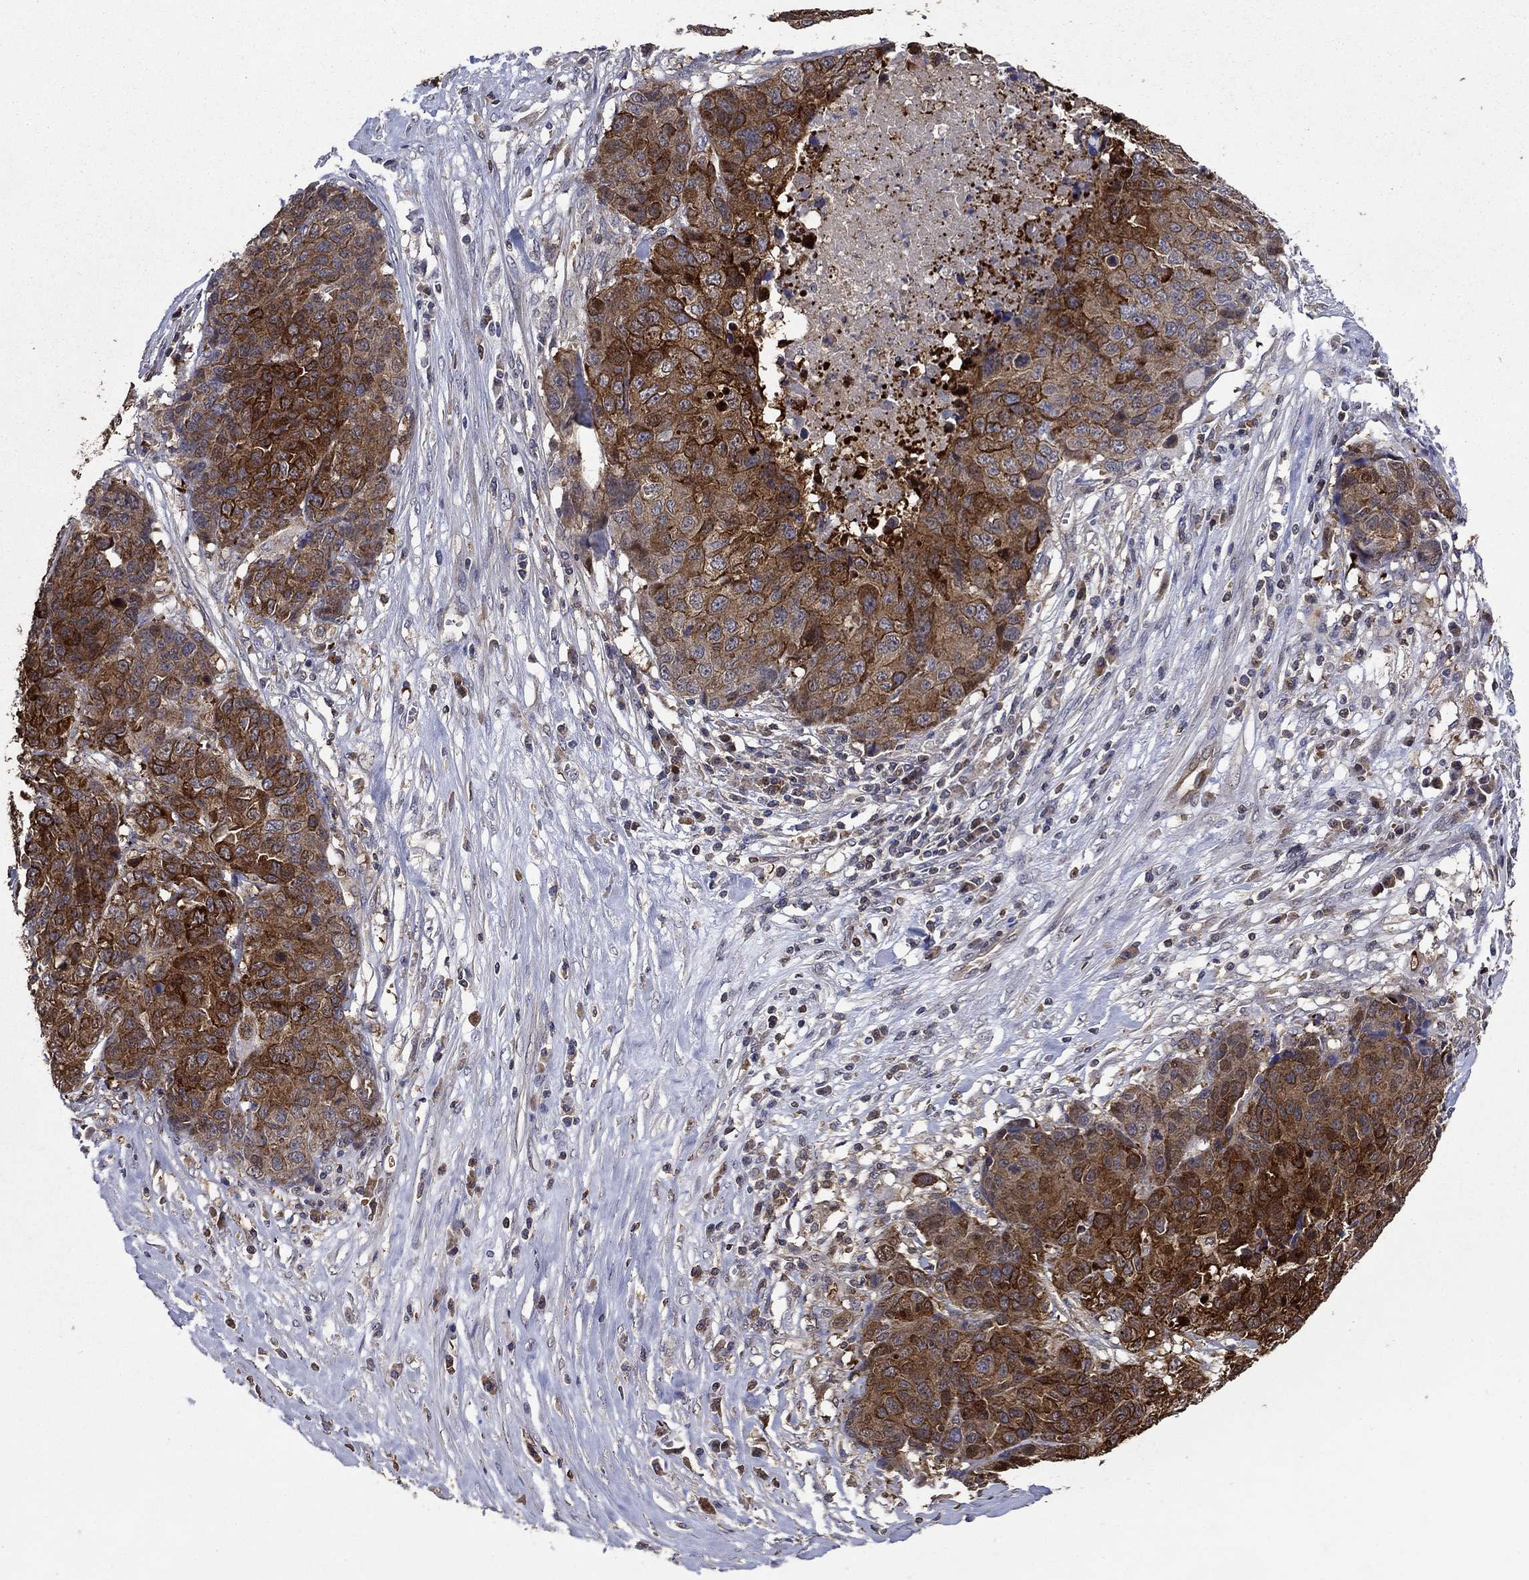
{"staining": {"intensity": "strong", "quantity": ">75%", "location": "cytoplasmic/membranous"}, "tissue": "ovarian cancer", "cell_type": "Tumor cells", "image_type": "cancer", "snomed": [{"axis": "morphology", "description": "Cystadenocarcinoma, serous, NOS"}, {"axis": "topography", "description": "Ovary"}], "caption": "Strong cytoplasmic/membranous staining is present in approximately >75% of tumor cells in ovarian cancer.", "gene": "DVL1", "patient": {"sex": "female", "age": 87}}